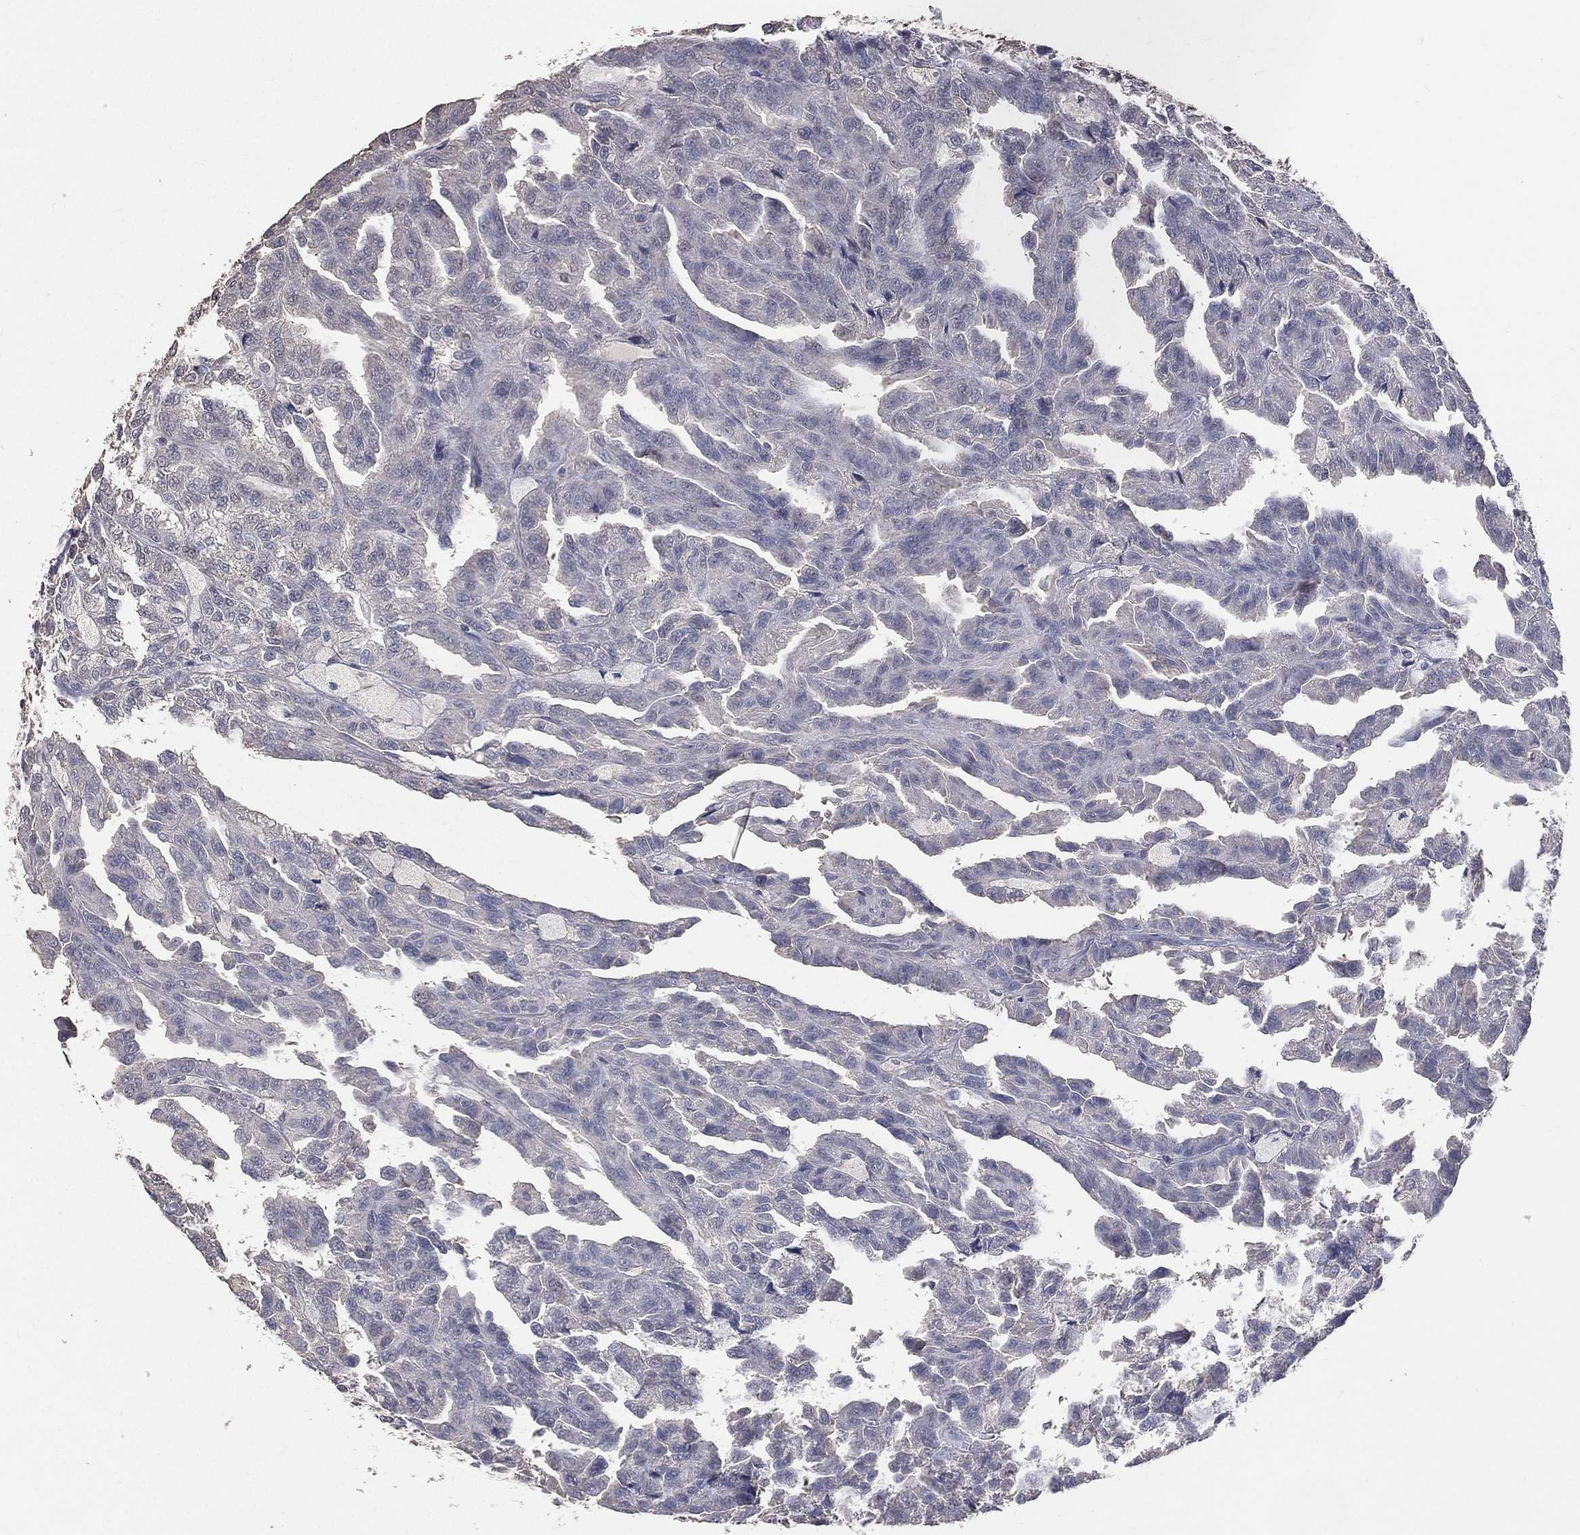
{"staining": {"intensity": "negative", "quantity": "none", "location": "none"}, "tissue": "renal cancer", "cell_type": "Tumor cells", "image_type": "cancer", "snomed": [{"axis": "morphology", "description": "Adenocarcinoma, NOS"}, {"axis": "topography", "description": "Kidney"}], "caption": "This is an IHC image of human renal cancer. There is no staining in tumor cells.", "gene": "SNAP25", "patient": {"sex": "male", "age": 79}}